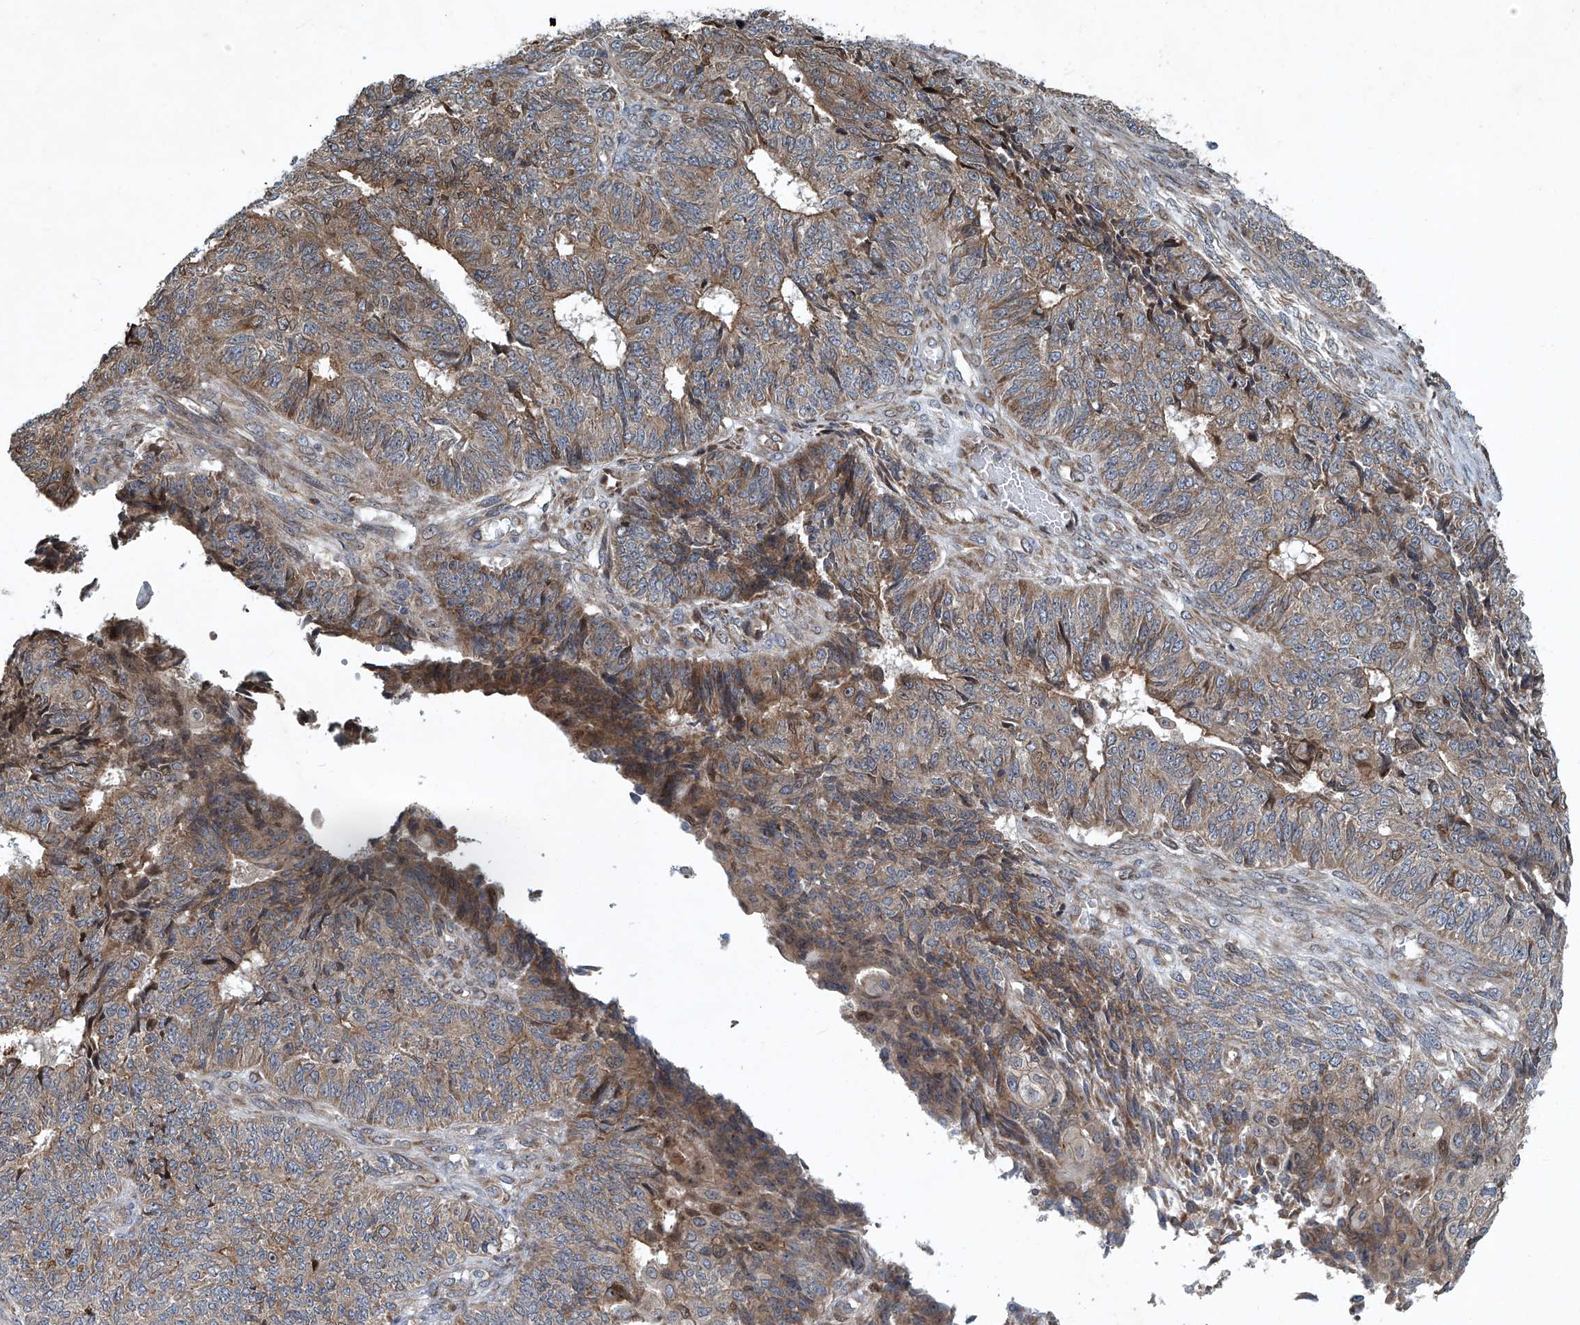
{"staining": {"intensity": "moderate", "quantity": "25%-75%", "location": "cytoplasmic/membranous"}, "tissue": "endometrial cancer", "cell_type": "Tumor cells", "image_type": "cancer", "snomed": [{"axis": "morphology", "description": "Adenocarcinoma, NOS"}, {"axis": "topography", "description": "Endometrium"}], "caption": "DAB immunohistochemical staining of human endometrial cancer reveals moderate cytoplasmic/membranous protein staining in about 25%-75% of tumor cells.", "gene": "GPR132", "patient": {"sex": "female", "age": 32}}